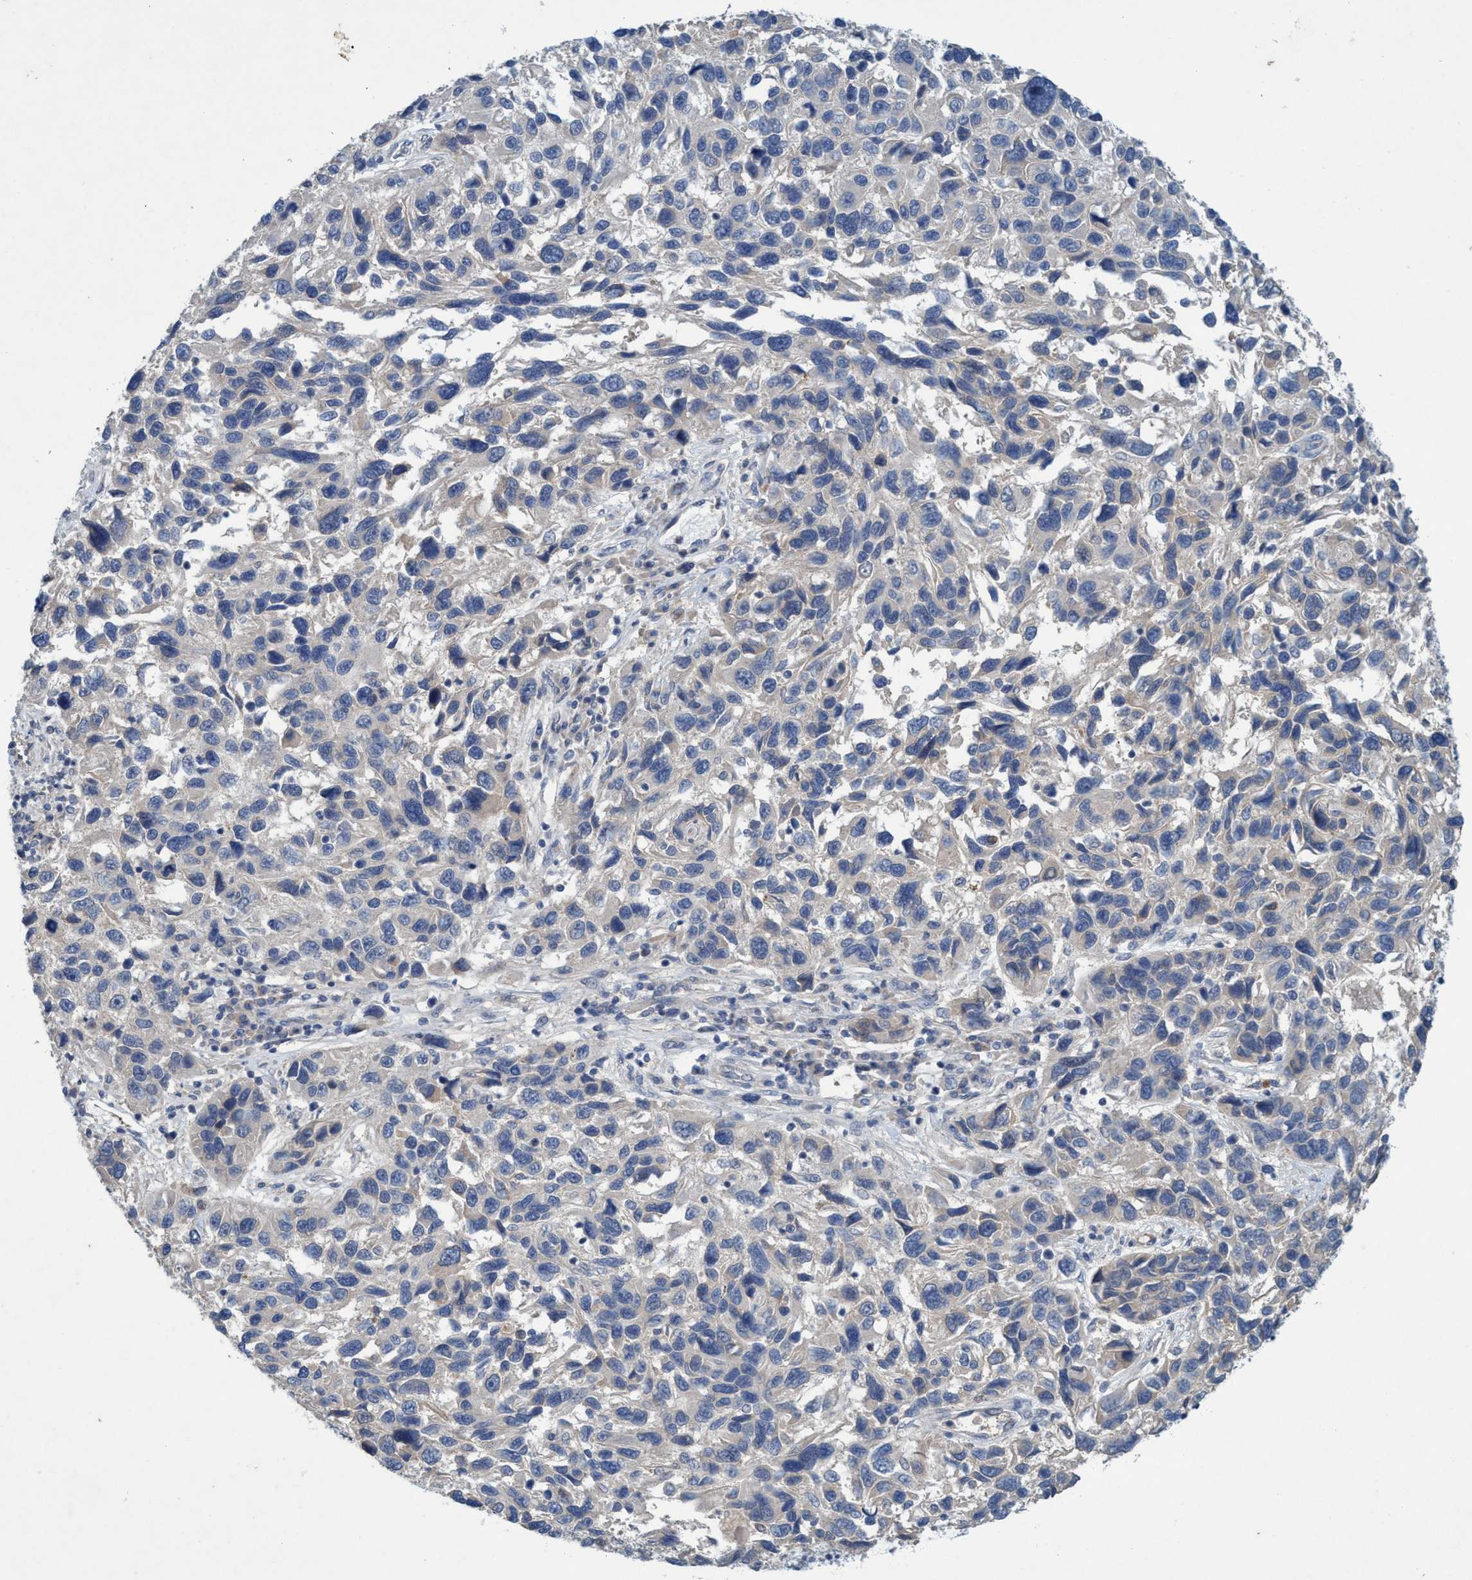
{"staining": {"intensity": "negative", "quantity": "none", "location": "none"}, "tissue": "melanoma", "cell_type": "Tumor cells", "image_type": "cancer", "snomed": [{"axis": "morphology", "description": "Malignant melanoma, NOS"}, {"axis": "topography", "description": "Skin"}], "caption": "Tumor cells show no significant protein expression in melanoma.", "gene": "RNF208", "patient": {"sex": "male", "age": 53}}